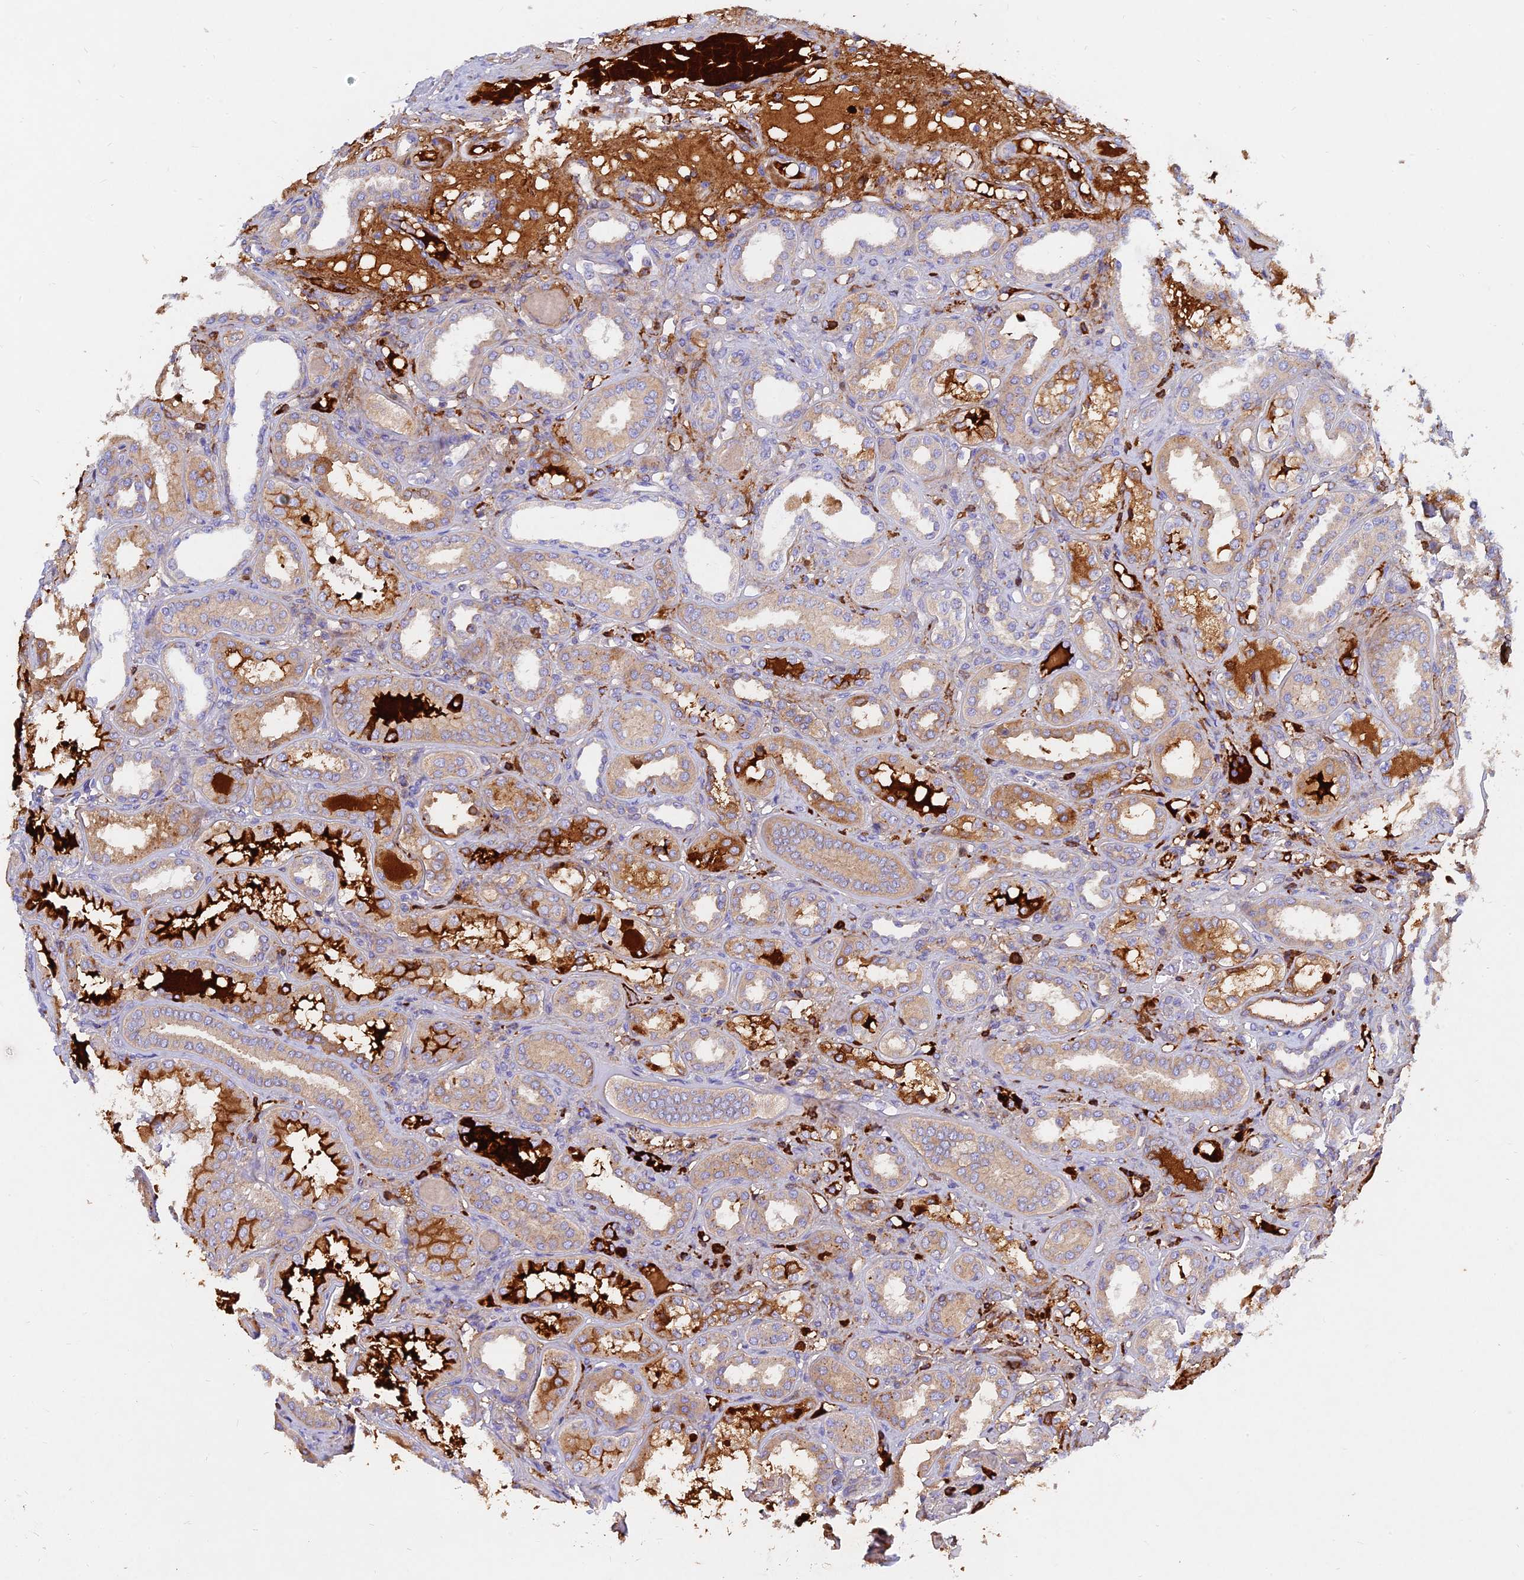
{"staining": {"intensity": "moderate", "quantity": "<25%", "location": "cytoplasmic/membranous"}, "tissue": "kidney", "cell_type": "Cells in glomeruli", "image_type": "normal", "snomed": [{"axis": "morphology", "description": "Normal tissue, NOS"}, {"axis": "topography", "description": "Kidney"}], "caption": "Immunohistochemical staining of normal human kidney displays <25% levels of moderate cytoplasmic/membranous protein expression in about <25% of cells in glomeruli.", "gene": "MROH1", "patient": {"sex": "female", "age": 56}}